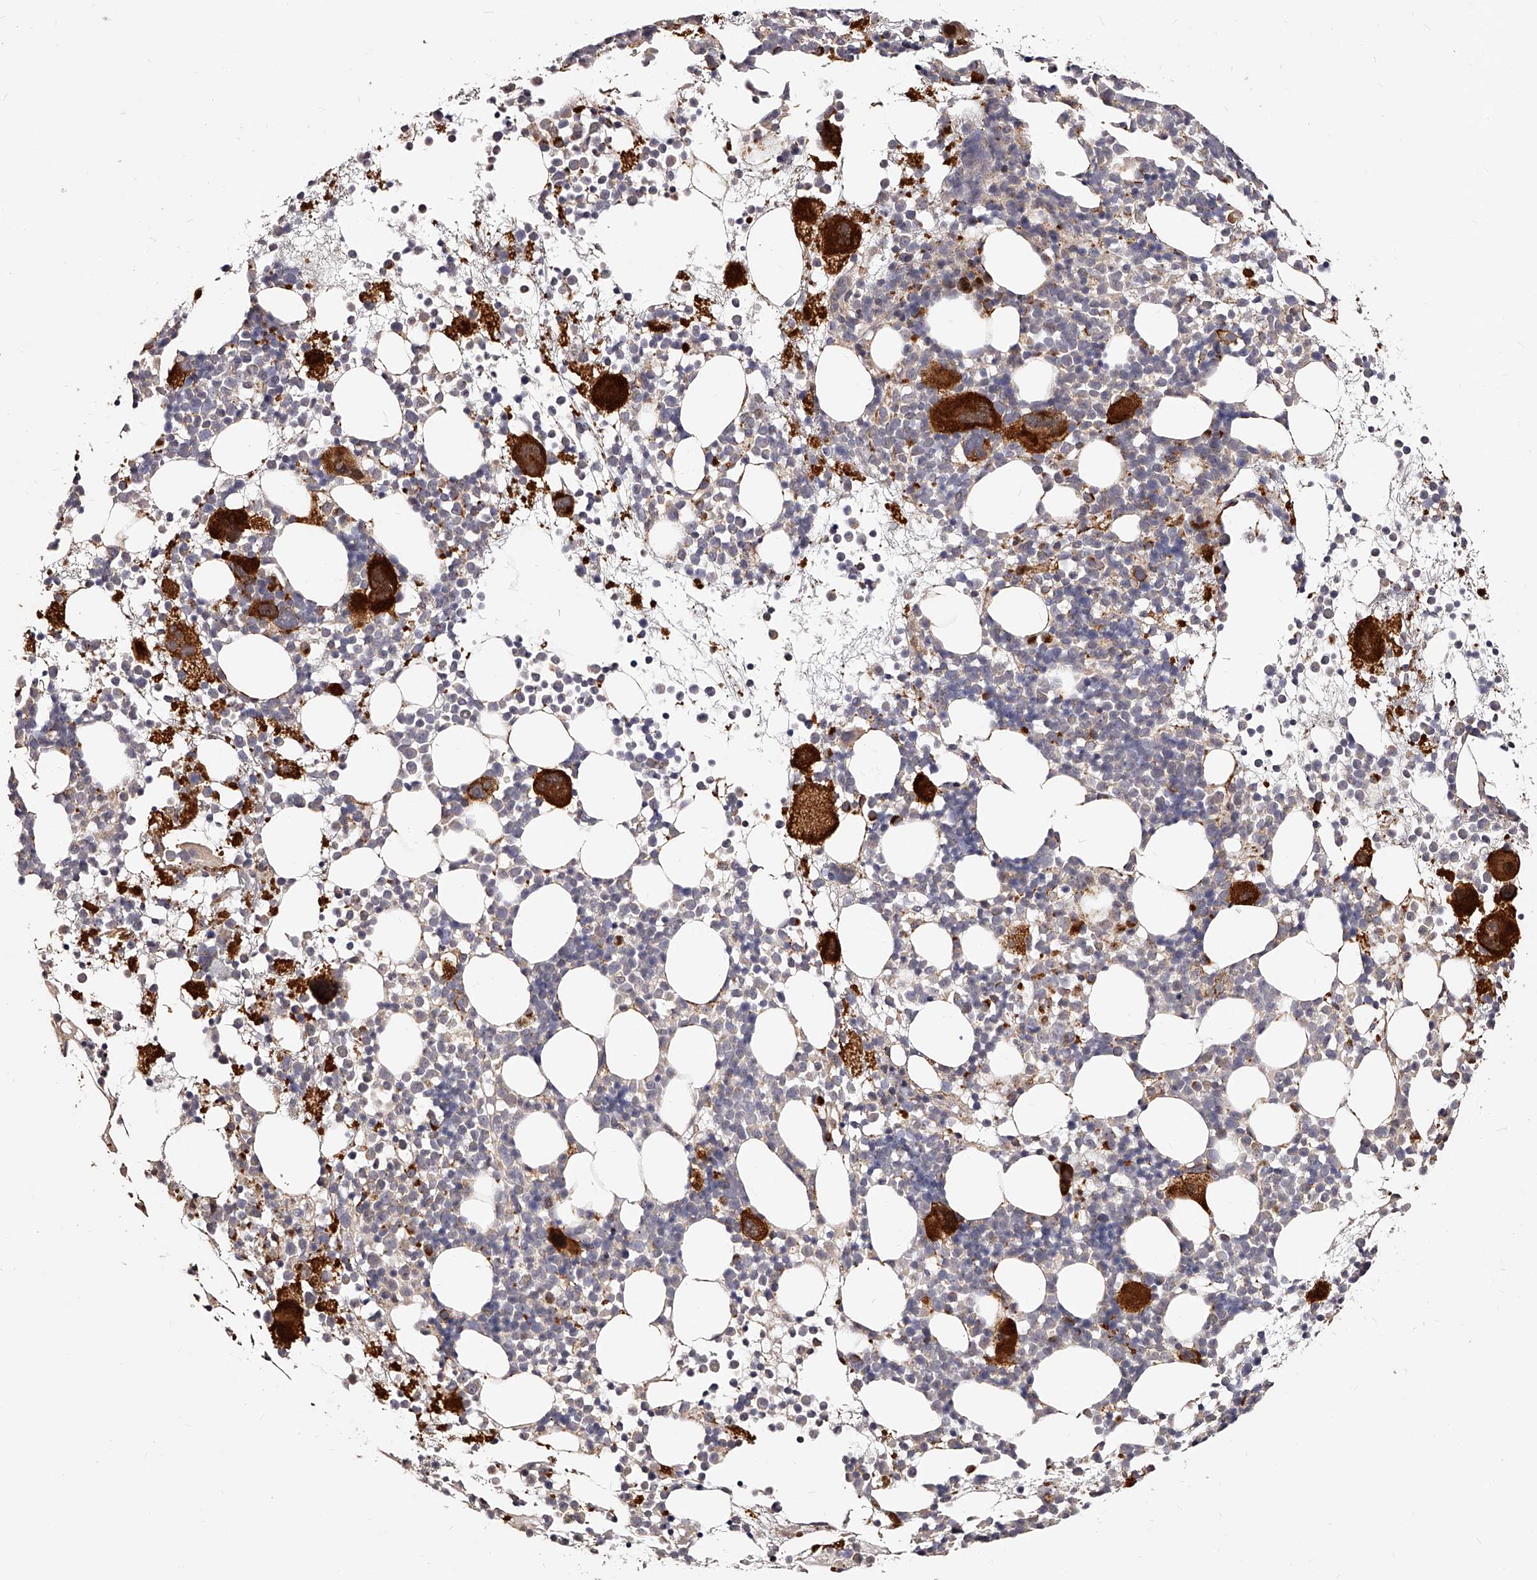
{"staining": {"intensity": "strong", "quantity": "<25%", "location": "cytoplasmic/membranous"}, "tissue": "bone marrow", "cell_type": "Hematopoietic cells", "image_type": "normal", "snomed": [{"axis": "morphology", "description": "Normal tissue, NOS"}, {"axis": "topography", "description": "Bone marrow"}], "caption": "IHC staining of normal bone marrow, which shows medium levels of strong cytoplasmic/membranous staining in about <25% of hematopoietic cells indicating strong cytoplasmic/membranous protein positivity. The staining was performed using DAB (3,3'-diaminobenzidine) (brown) for protein detection and nuclei were counterstained in hematoxylin (blue).", "gene": "ZNF502", "patient": {"sex": "female", "age": 57}}